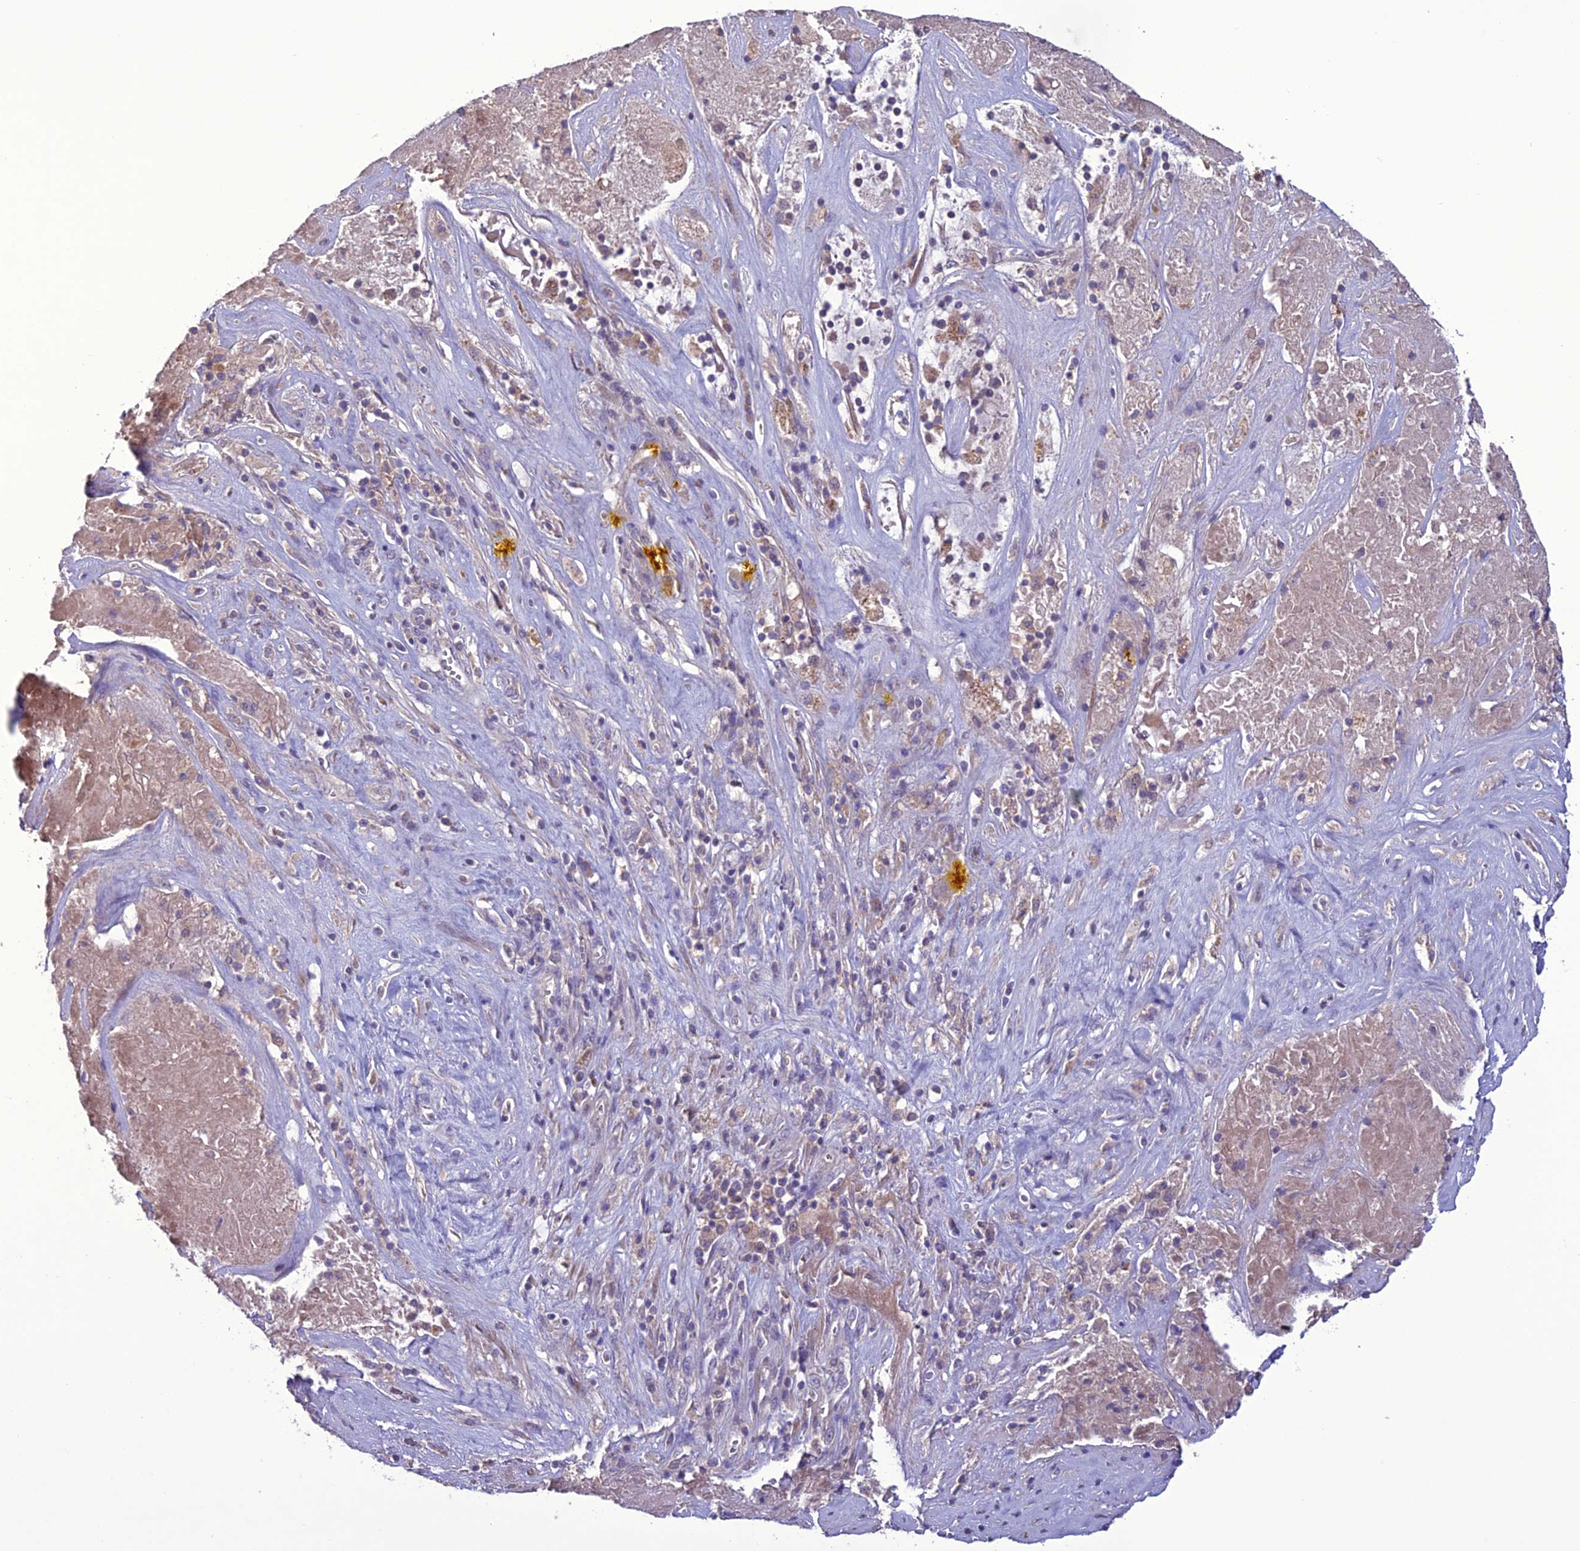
{"staining": {"intensity": "weak", "quantity": "25%-75%", "location": "cytoplasmic/membranous"}, "tissue": "pancreatic cancer", "cell_type": "Tumor cells", "image_type": "cancer", "snomed": [{"axis": "morphology", "description": "Adenocarcinoma, NOS"}, {"axis": "topography", "description": "Pancreas"}], "caption": "The photomicrograph demonstrates staining of pancreatic adenocarcinoma, revealing weak cytoplasmic/membranous protein positivity (brown color) within tumor cells.", "gene": "C2orf76", "patient": {"sex": "male", "age": 63}}